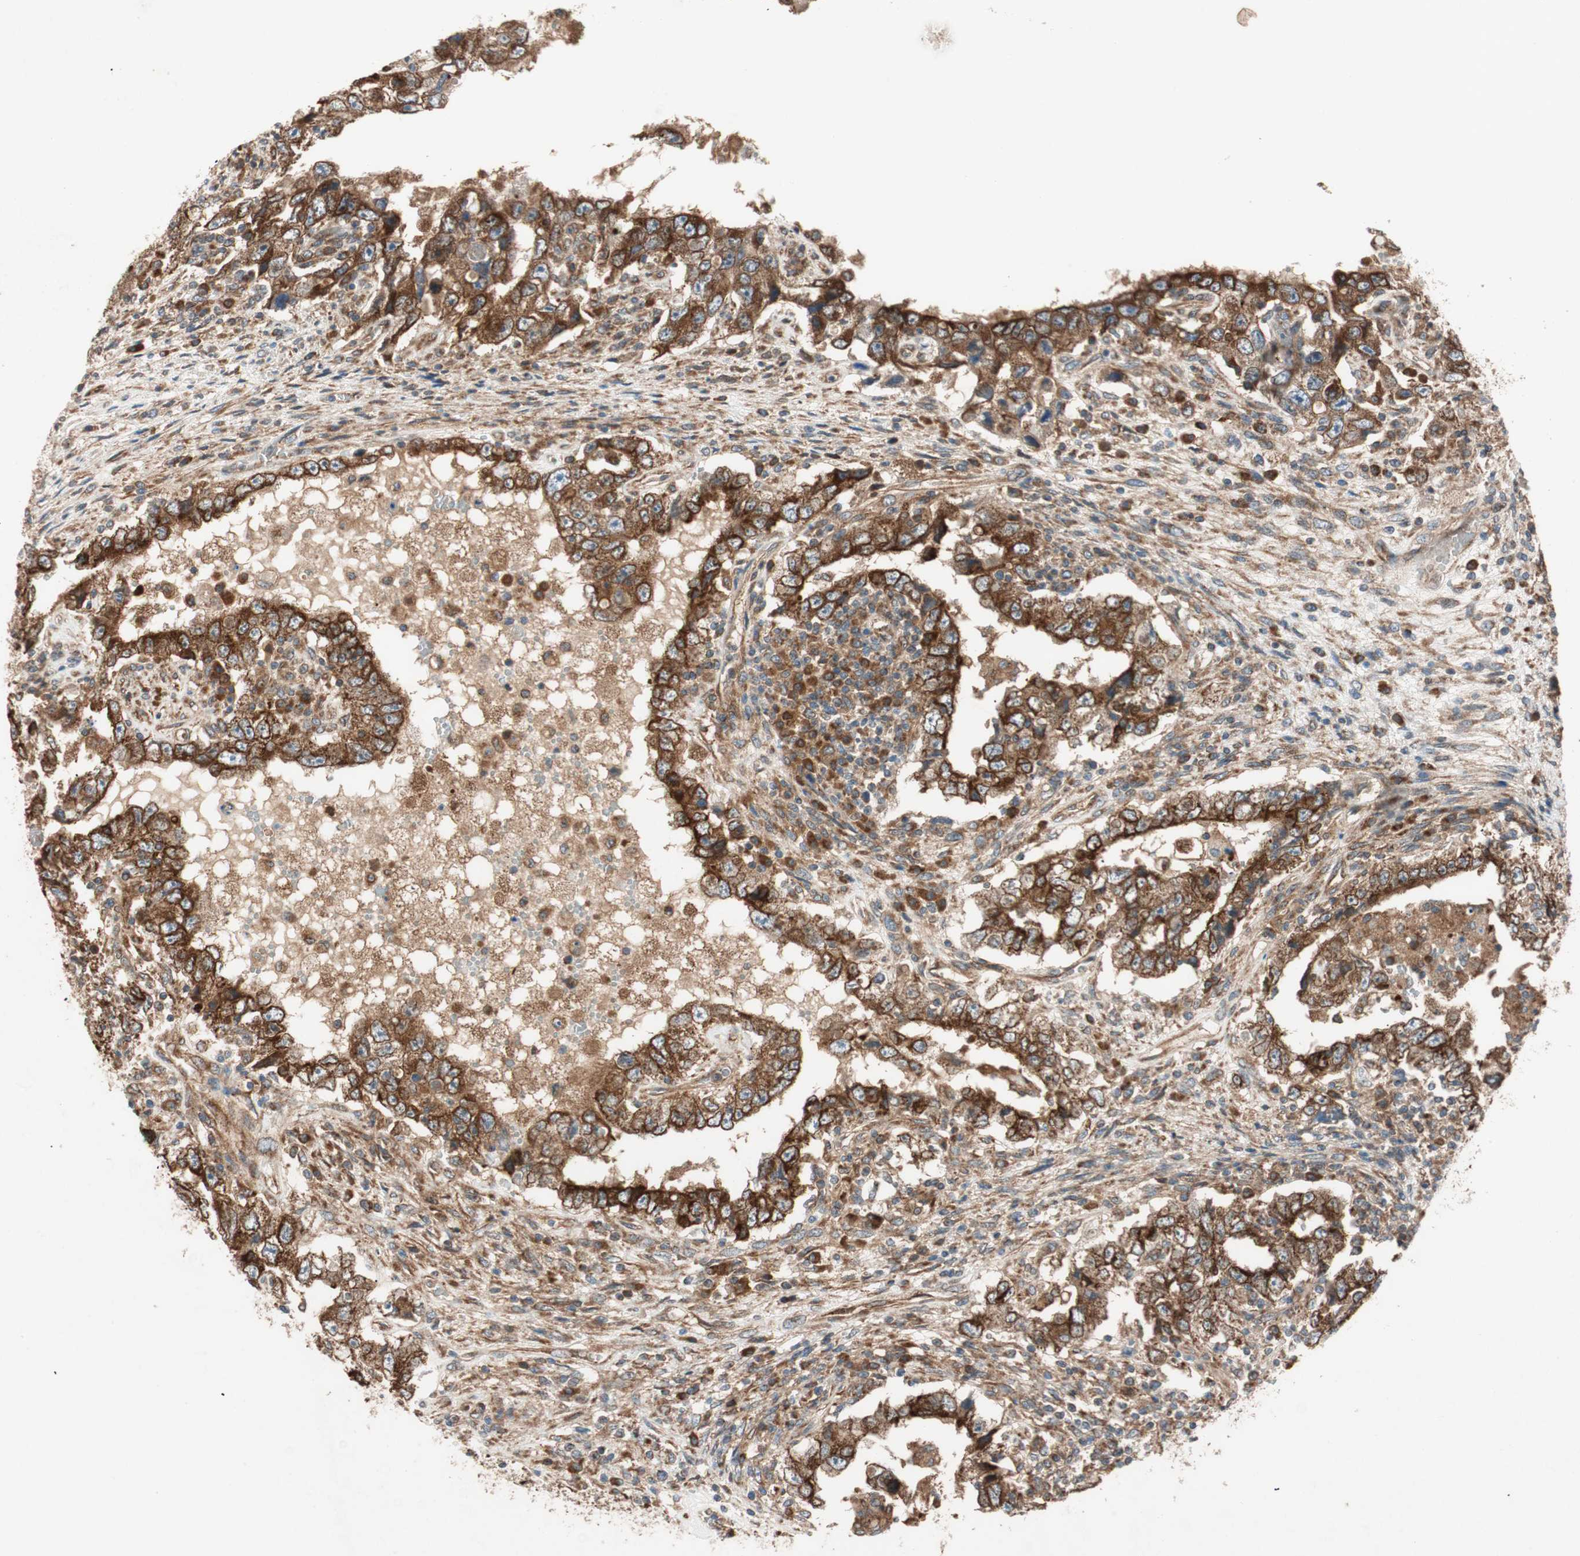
{"staining": {"intensity": "strong", "quantity": ">75%", "location": "cytoplasmic/membranous"}, "tissue": "testis cancer", "cell_type": "Tumor cells", "image_type": "cancer", "snomed": [{"axis": "morphology", "description": "Carcinoma, Embryonal, NOS"}, {"axis": "topography", "description": "Testis"}], "caption": "This histopathology image shows immunohistochemistry (IHC) staining of human testis cancer, with high strong cytoplasmic/membranous expression in about >75% of tumor cells.", "gene": "RAB5A", "patient": {"sex": "male", "age": 26}}